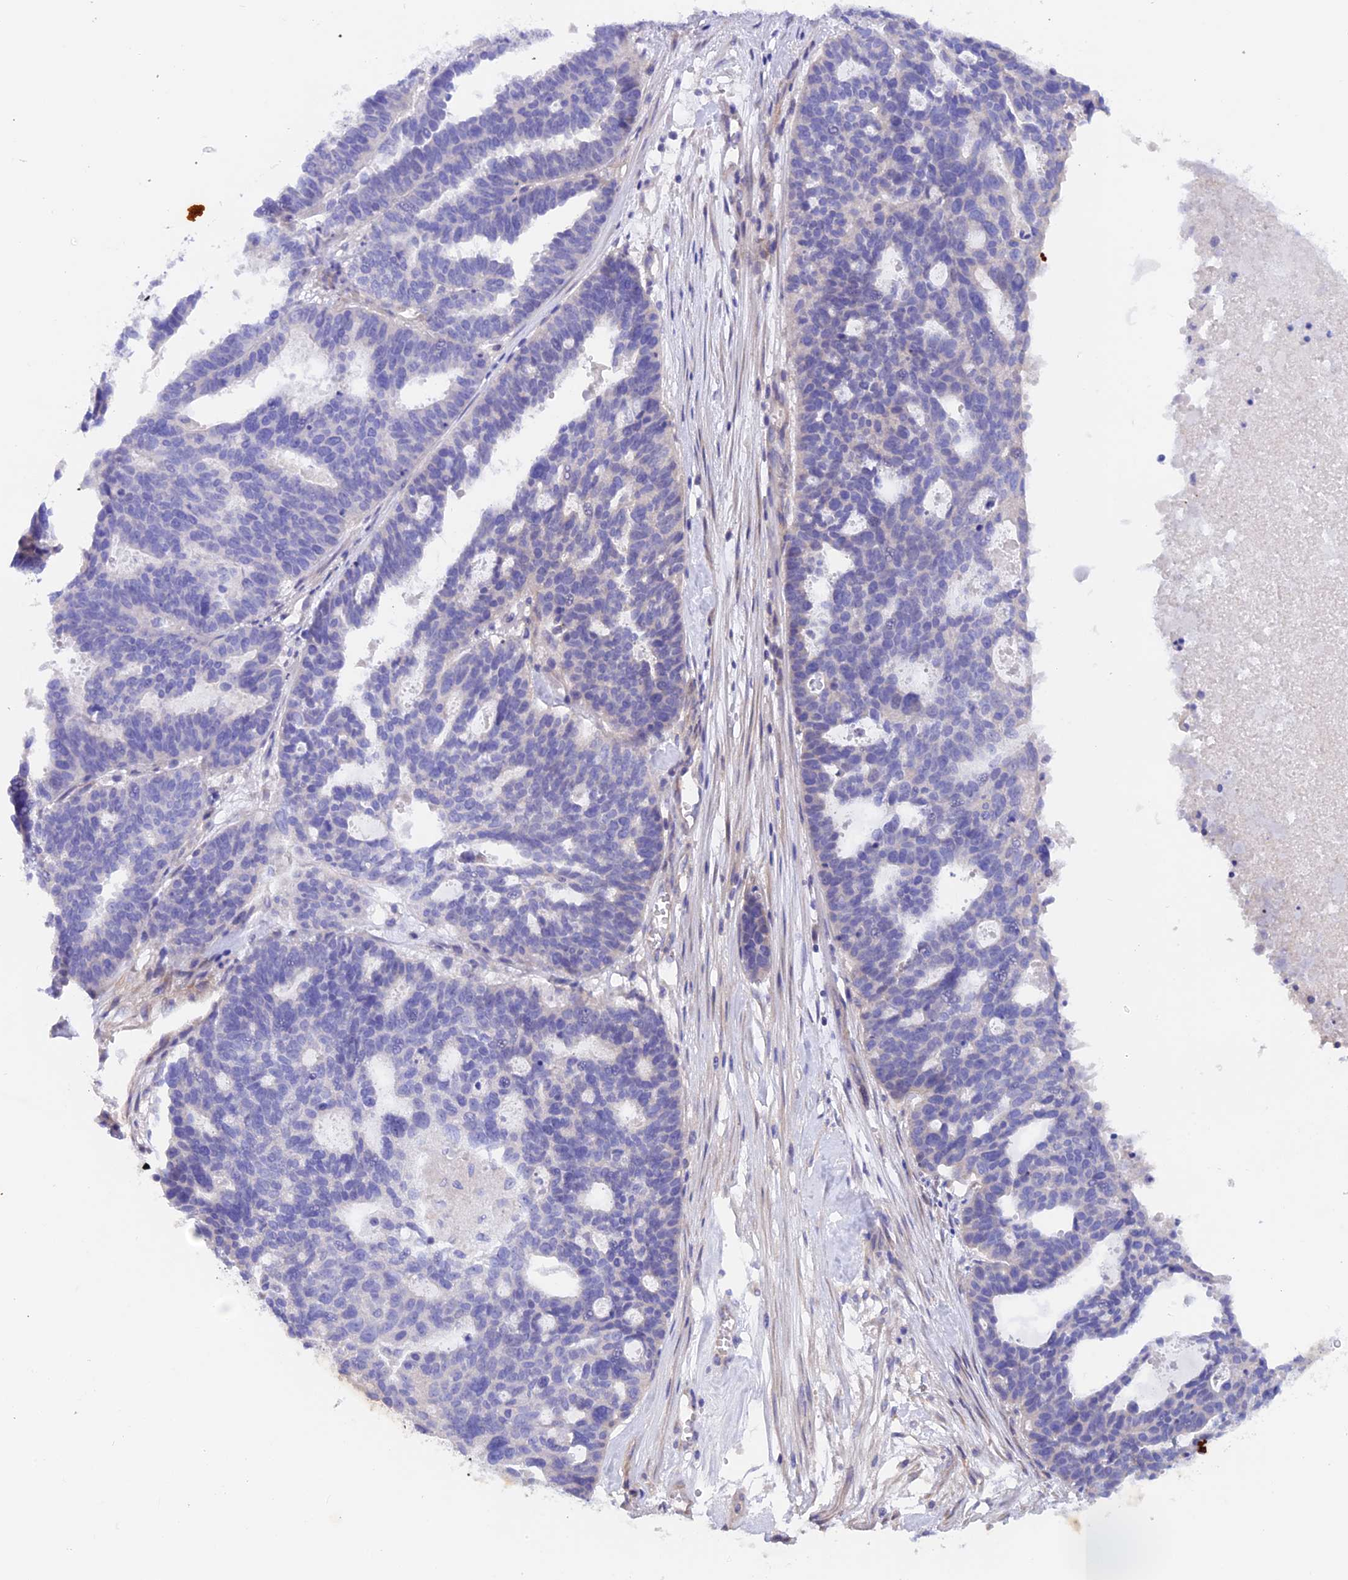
{"staining": {"intensity": "negative", "quantity": "none", "location": "none"}, "tissue": "ovarian cancer", "cell_type": "Tumor cells", "image_type": "cancer", "snomed": [{"axis": "morphology", "description": "Cystadenocarcinoma, serous, NOS"}, {"axis": "topography", "description": "Ovary"}], "caption": "The histopathology image displays no staining of tumor cells in ovarian cancer.", "gene": "HYCC1", "patient": {"sex": "female", "age": 59}}